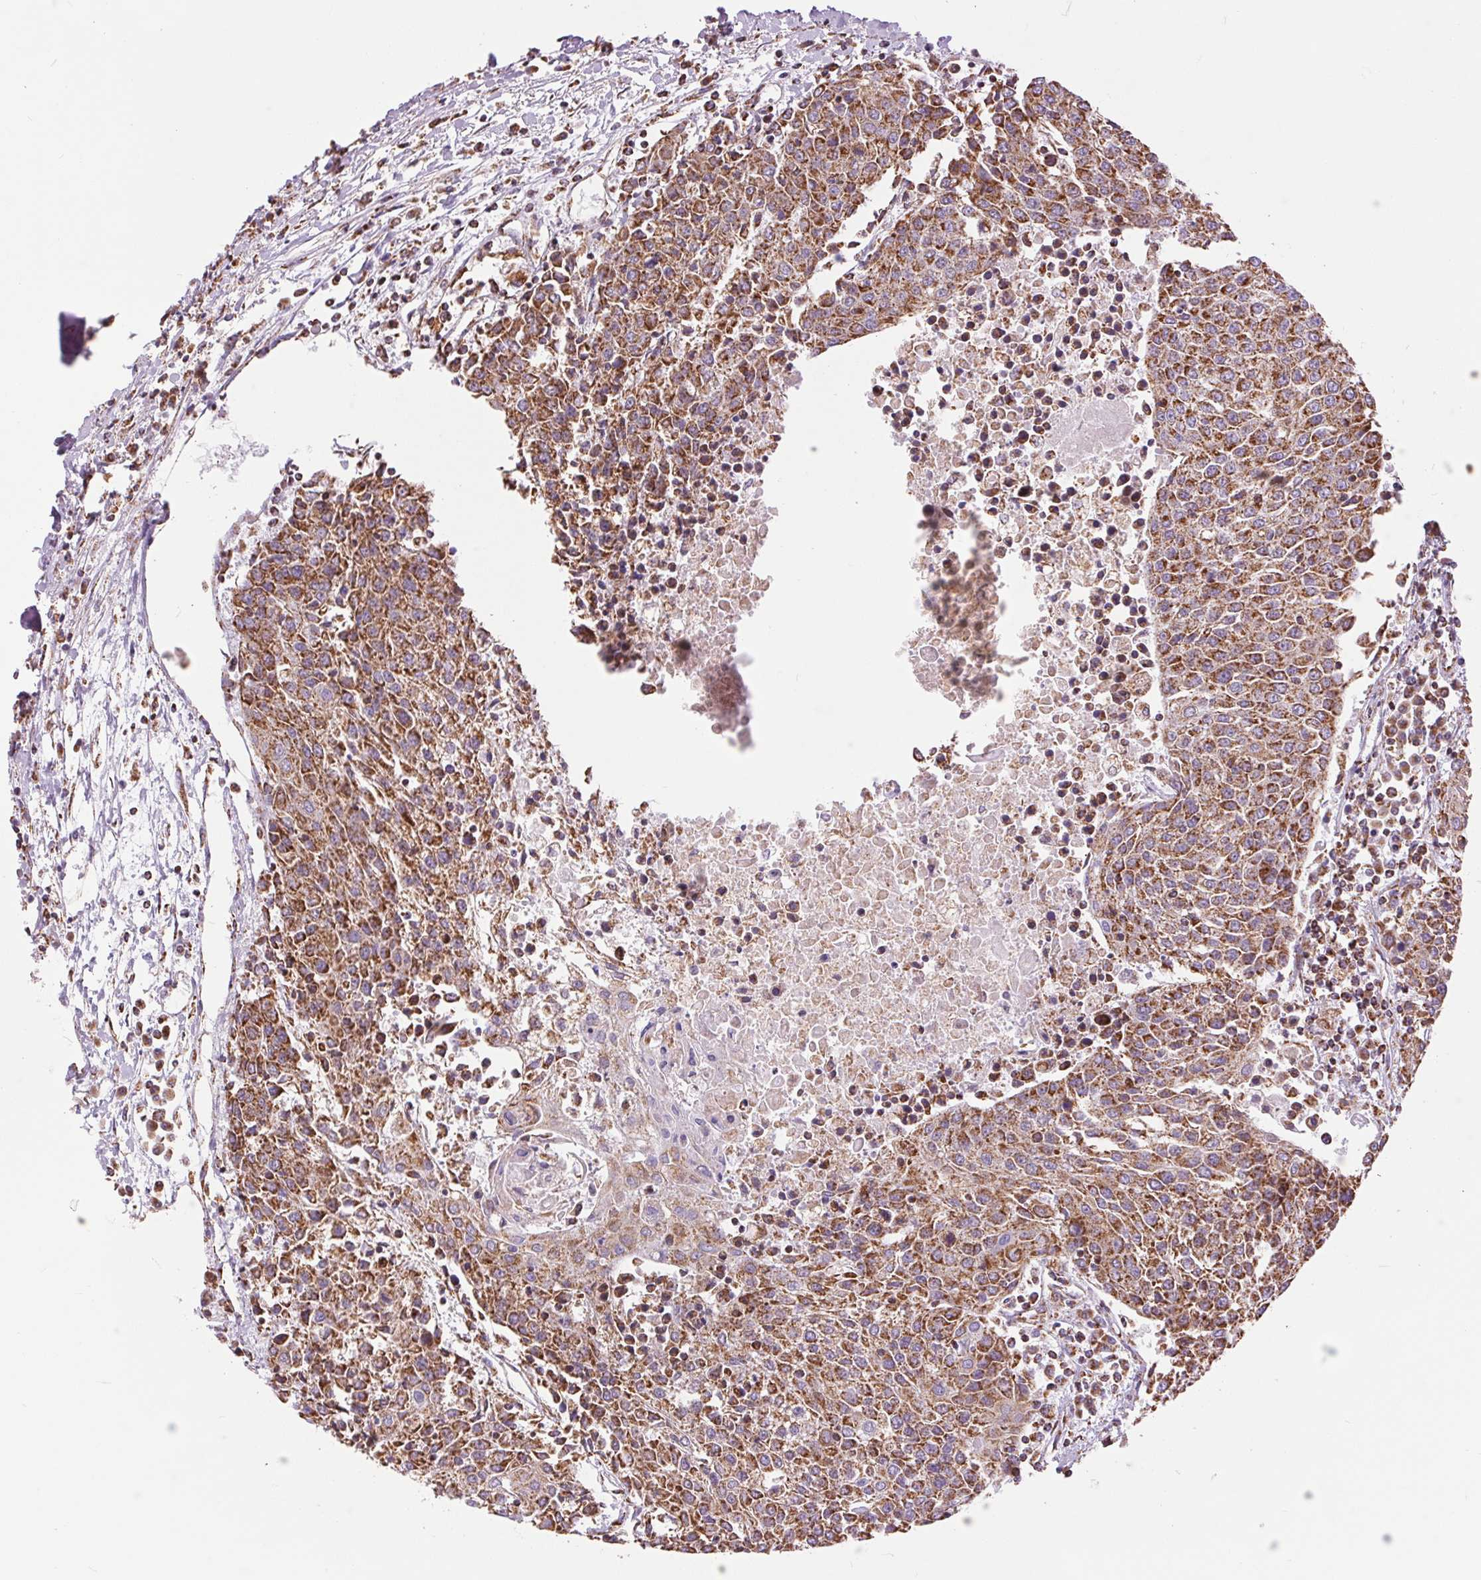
{"staining": {"intensity": "strong", "quantity": ">75%", "location": "cytoplasmic/membranous"}, "tissue": "urothelial cancer", "cell_type": "Tumor cells", "image_type": "cancer", "snomed": [{"axis": "morphology", "description": "Urothelial carcinoma, High grade"}, {"axis": "topography", "description": "Urinary bladder"}], "caption": "A photomicrograph showing strong cytoplasmic/membranous positivity in approximately >75% of tumor cells in urothelial cancer, as visualized by brown immunohistochemical staining.", "gene": "ATP5PB", "patient": {"sex": "female", "age": 85}}